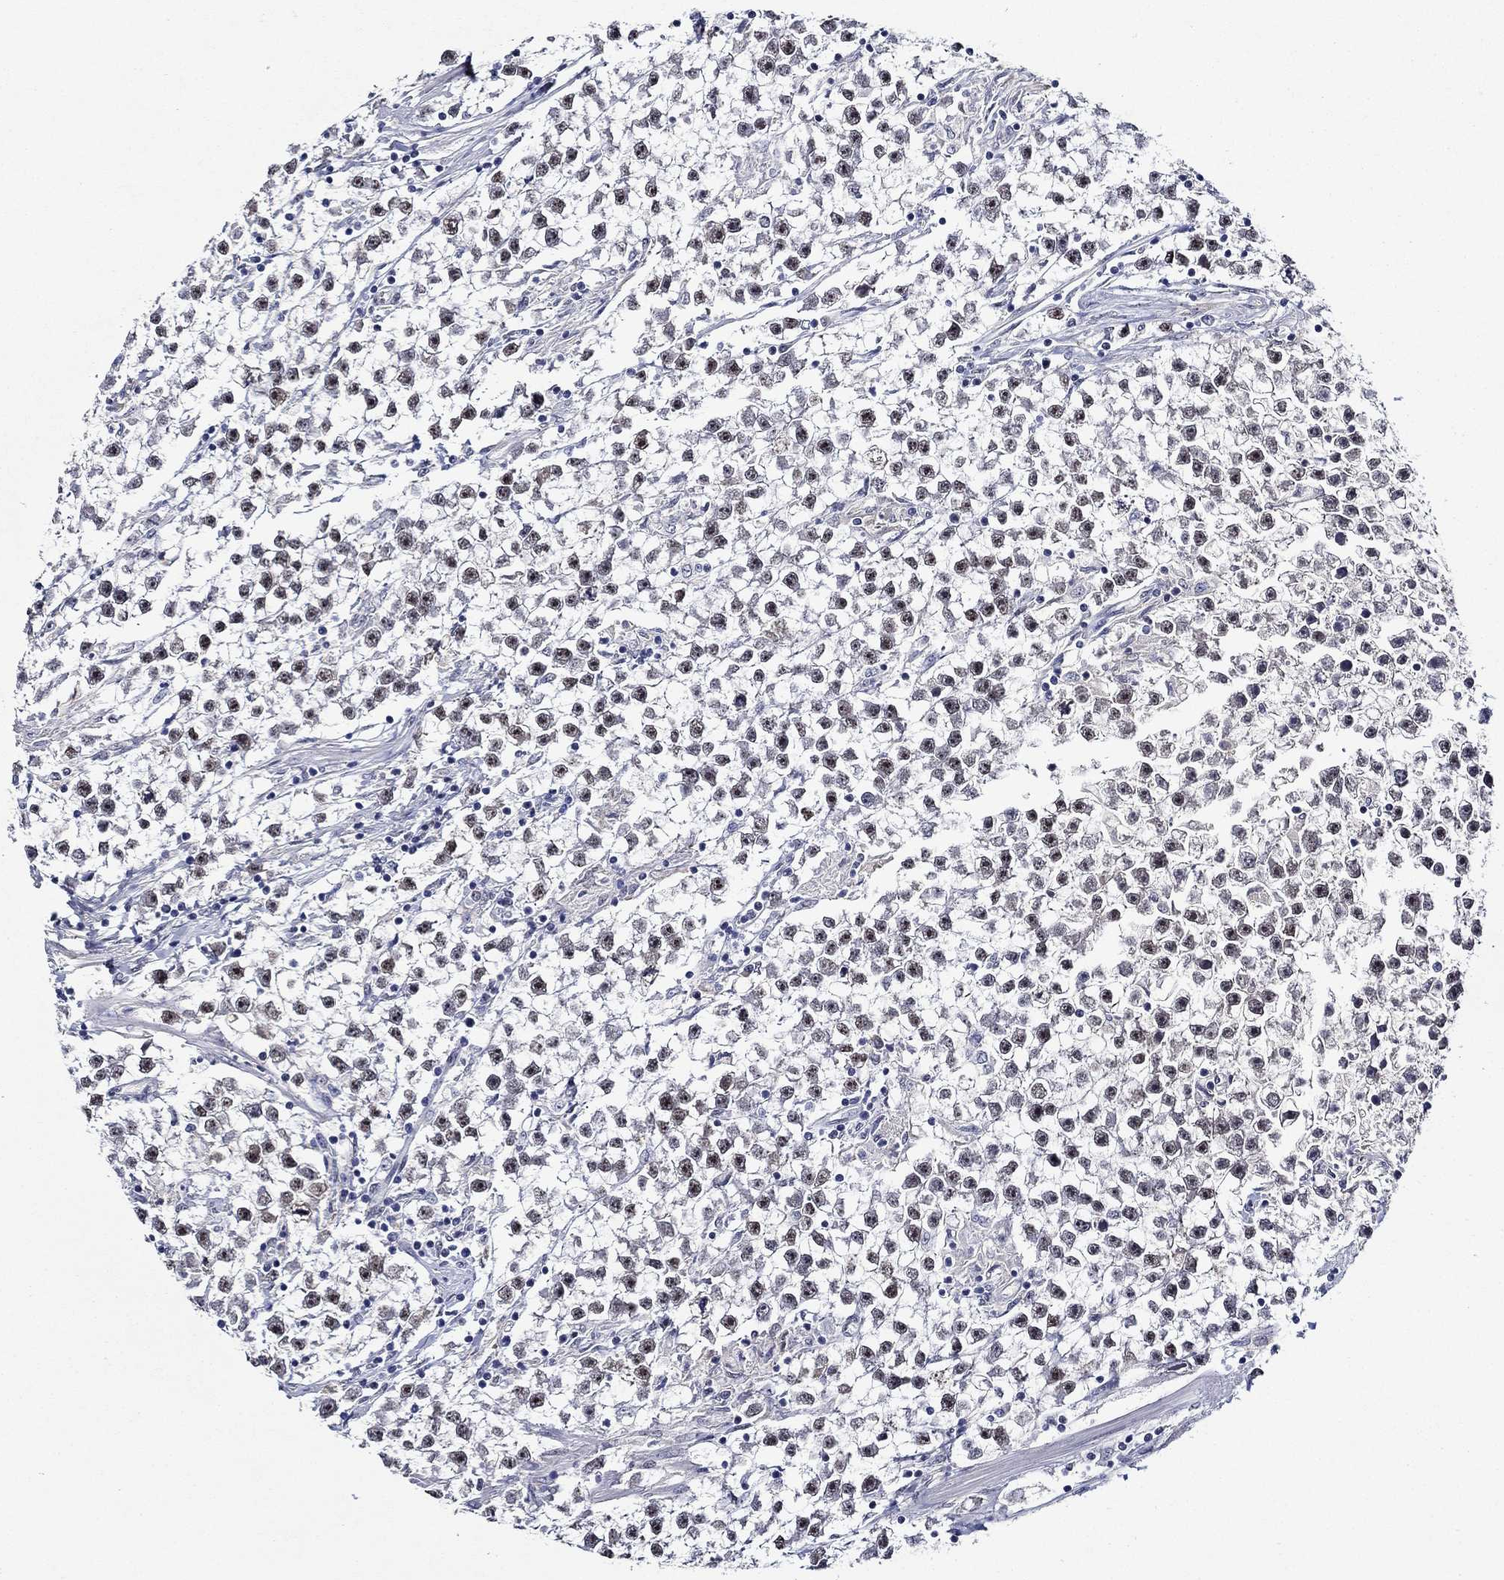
{"staining": {"intensity": "moderate", "quantity": "25%-75%", "location": "nuclear"}, "tissue": "testis cancer", "cell_type": "Tumor cells", "image_type": "cancer", "snomed": [{"axis": "morphology", "description": "Seminoma, NOS"}, {"axis": "topography", "description": "Testis"}], "caption": "Human seminoma (testis) stained with a brown dye demonstrates moderate nuclear positive expression in about 25%-75% of tumor cells.", "gene": "GATA2", "patient": {"sex": "male", "age": 59}}